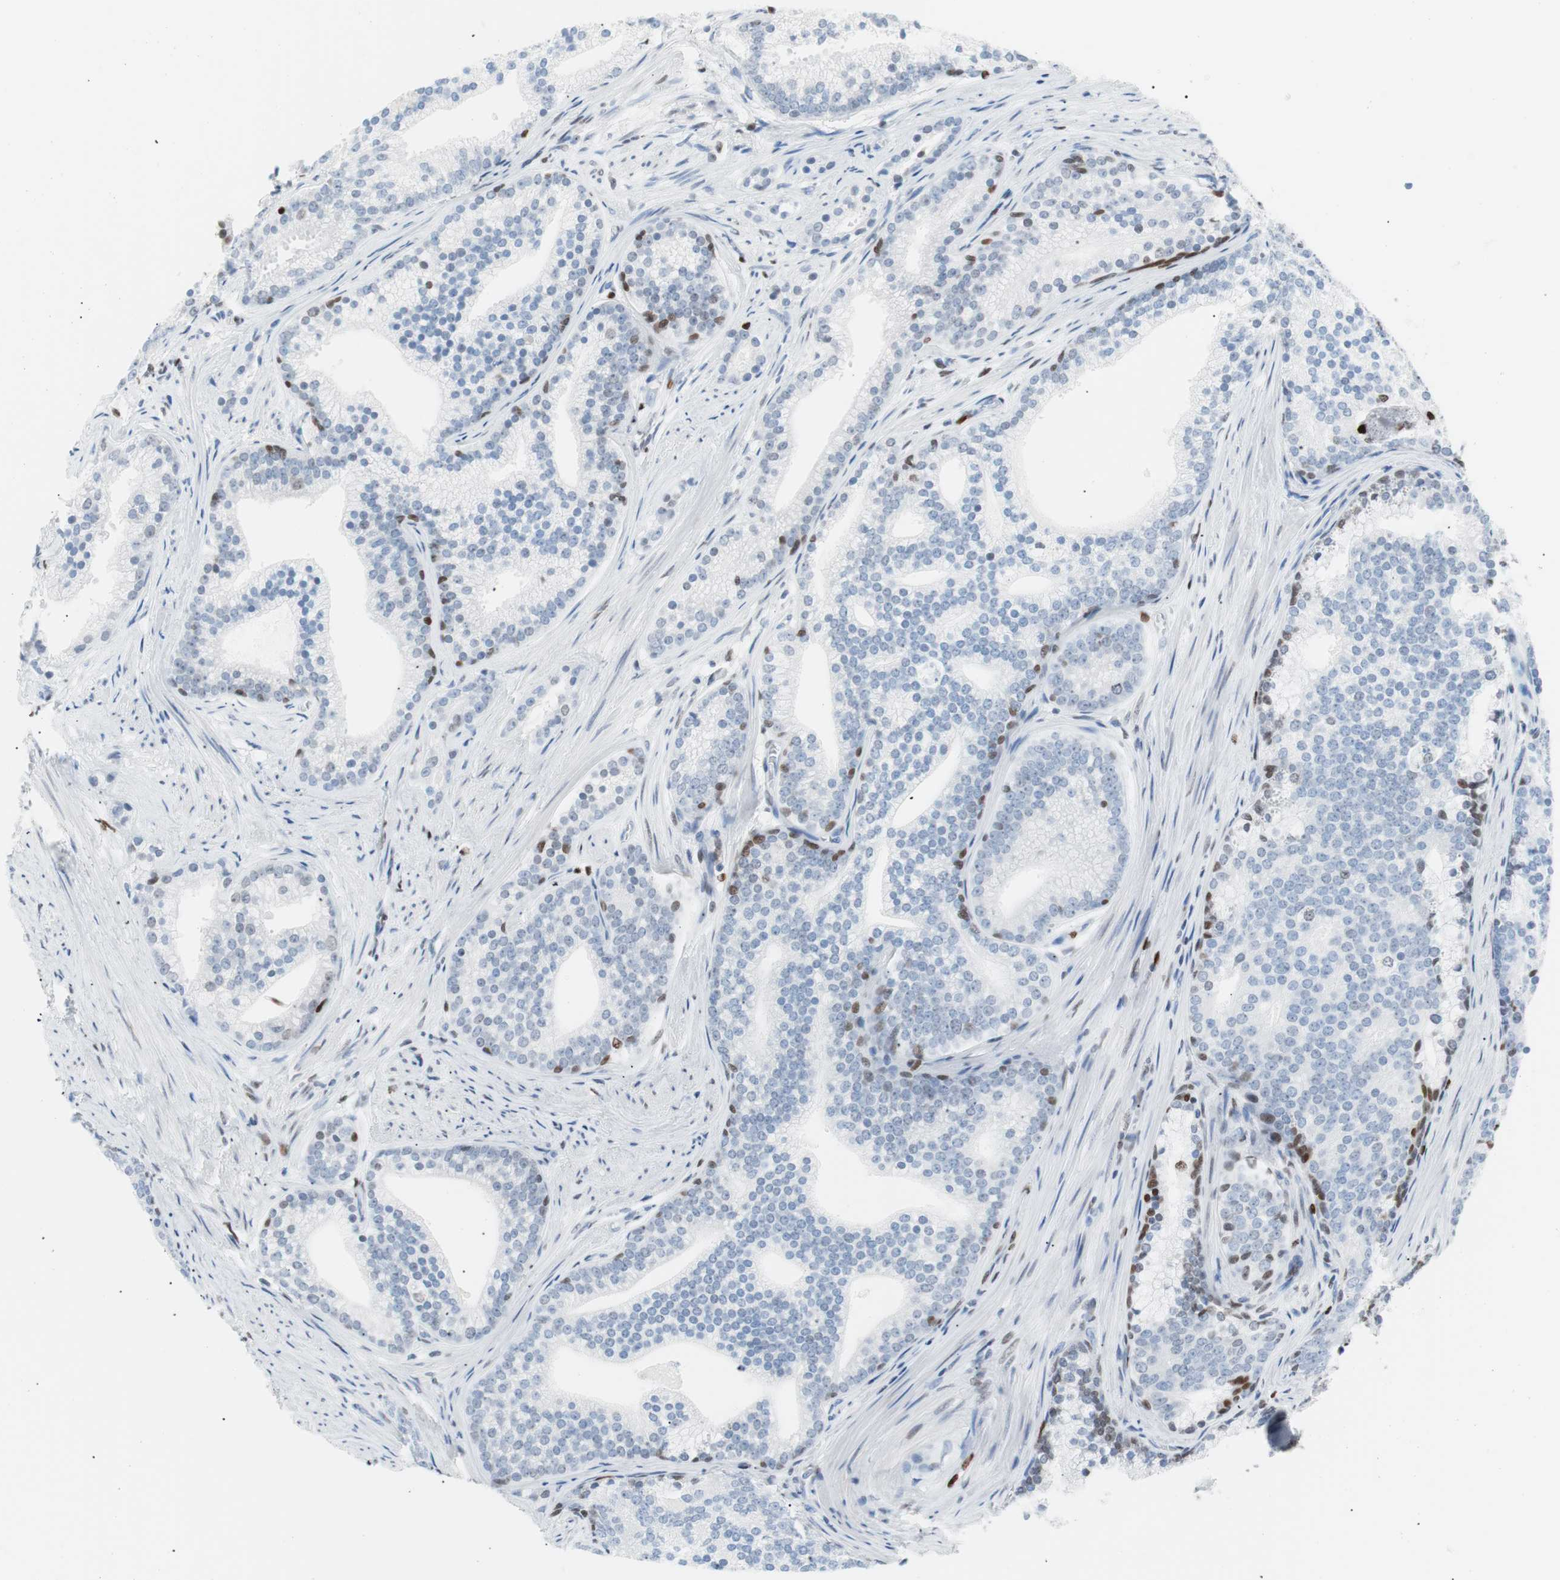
{"staining": {"intensity": "negative", "quantity": "none", "location": "none"}, "tissue": "prostate cancer", "cell_type": "Tumor cells", "image_type": "cancer", "snomed": [{"axis": "morphology", "description": "Adenocarcinoma, Low grade"}, {"axis": "topography", "description": "Prostate"}], "caption": "An immunohistochemistry (IHC) photomicrograph of prostate low-grade adenocarcinoma is shown. There is no staining in tumor cells of prostate low-grade adenocarcinoma. Nuclei are stained in blue.", "gene": "CEBPB", "patient": {"sex": "male", "age": 71}}